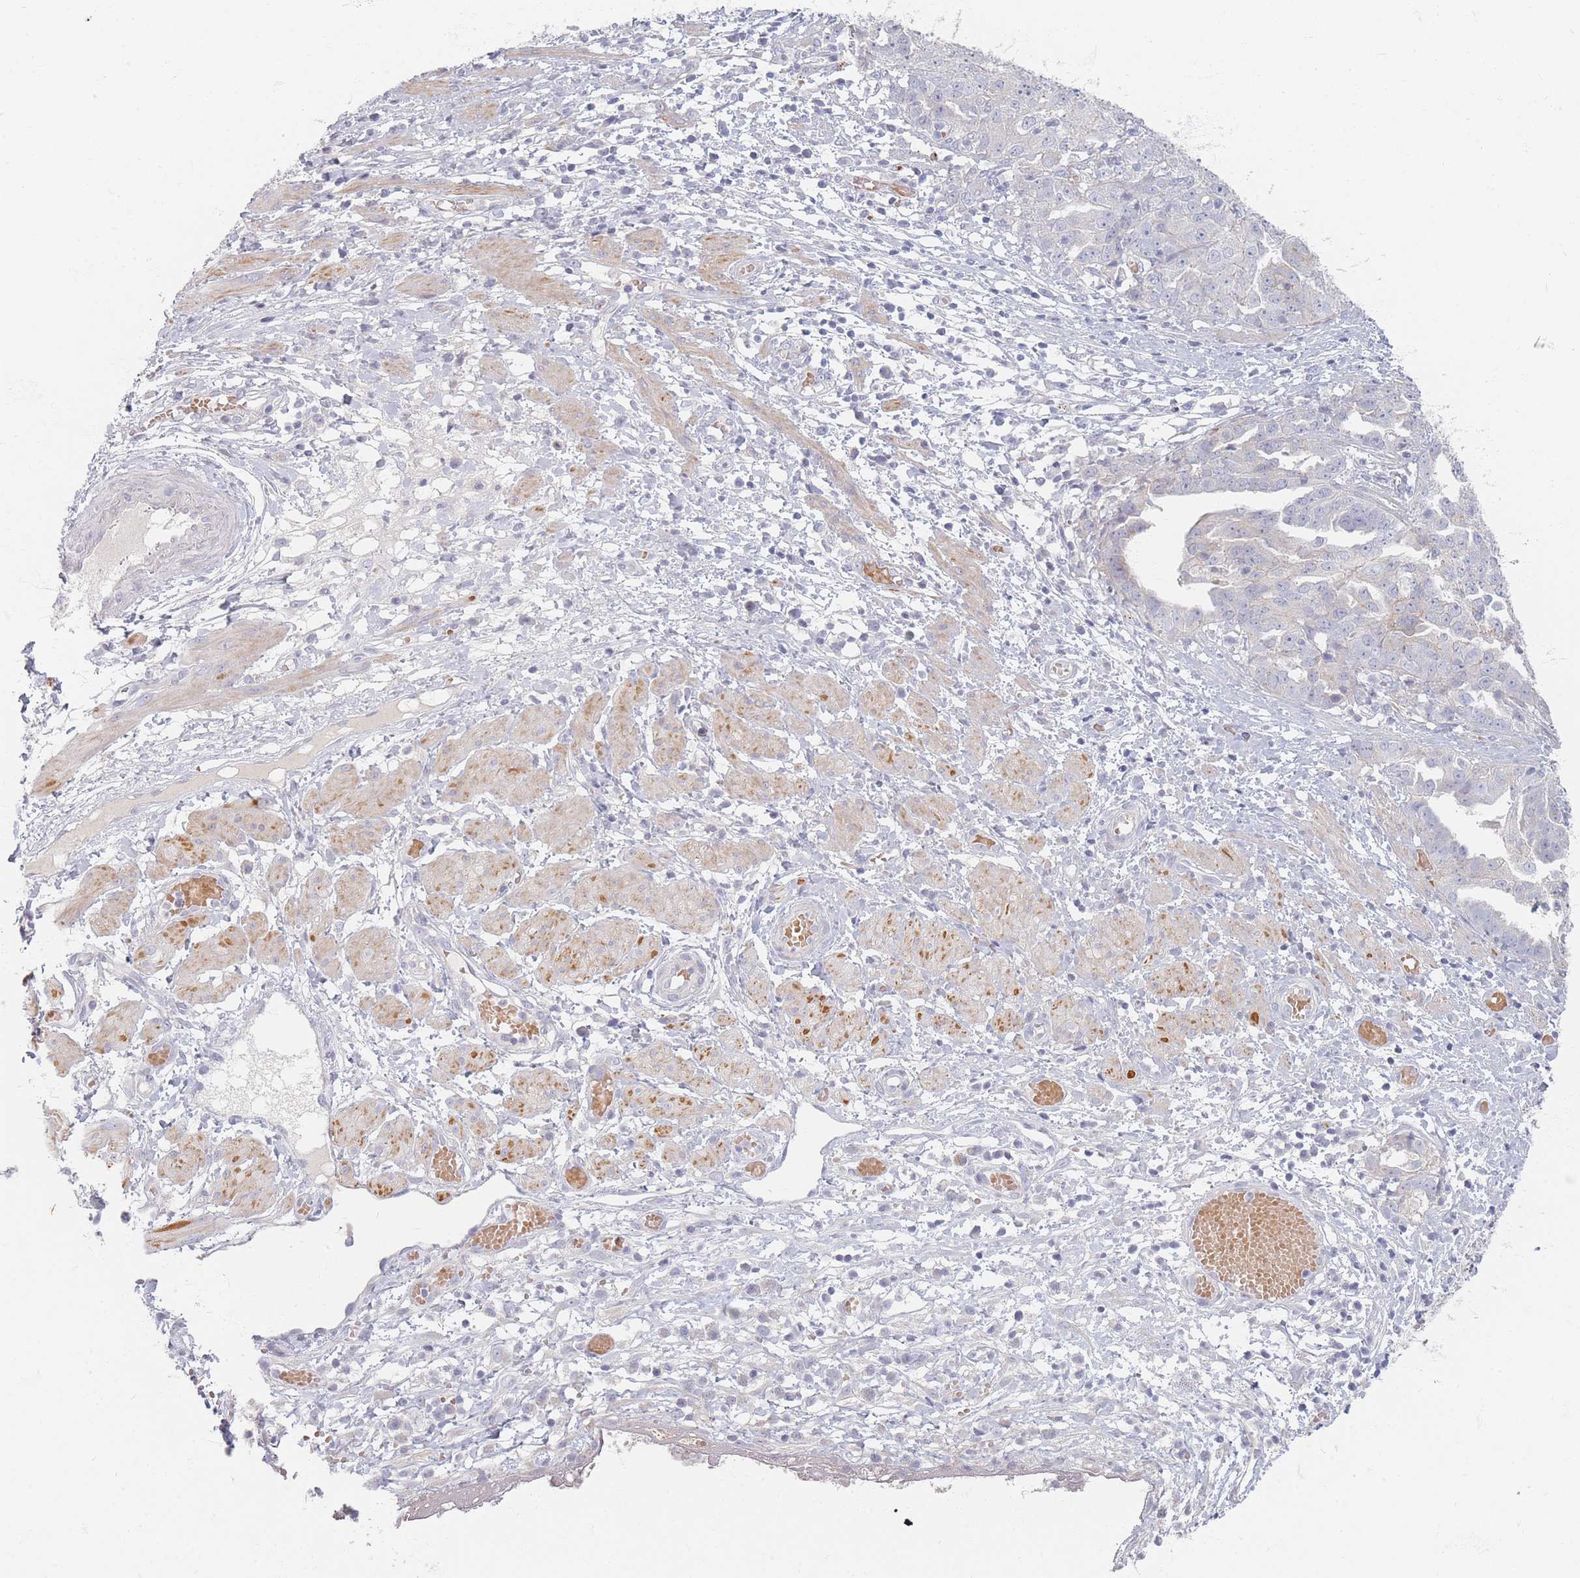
{"staining": {"intensity": "negative", "quantity": "none", "location": "none"}, "tissue": "ovarian cancer", "cell_type": "Tumor cells", "image_type": "cancer", "snomed": [{"axis": "morphology", "description": "Cystadenocarcinoma, serous, NOS"}, {"axis": "topography", "description": "Ovary"}], "caption": "IHC of human ovarian cancer (serous cystadenocarcinoma) demonstrates no staining in tumor cells. (DAB (3,3'-diaminobenzidine) immunohistochemistry (IHC) with hematoxylin counter stain).", "gene": "TMOD1", "patient": {"sex": "female", "age": 58}}